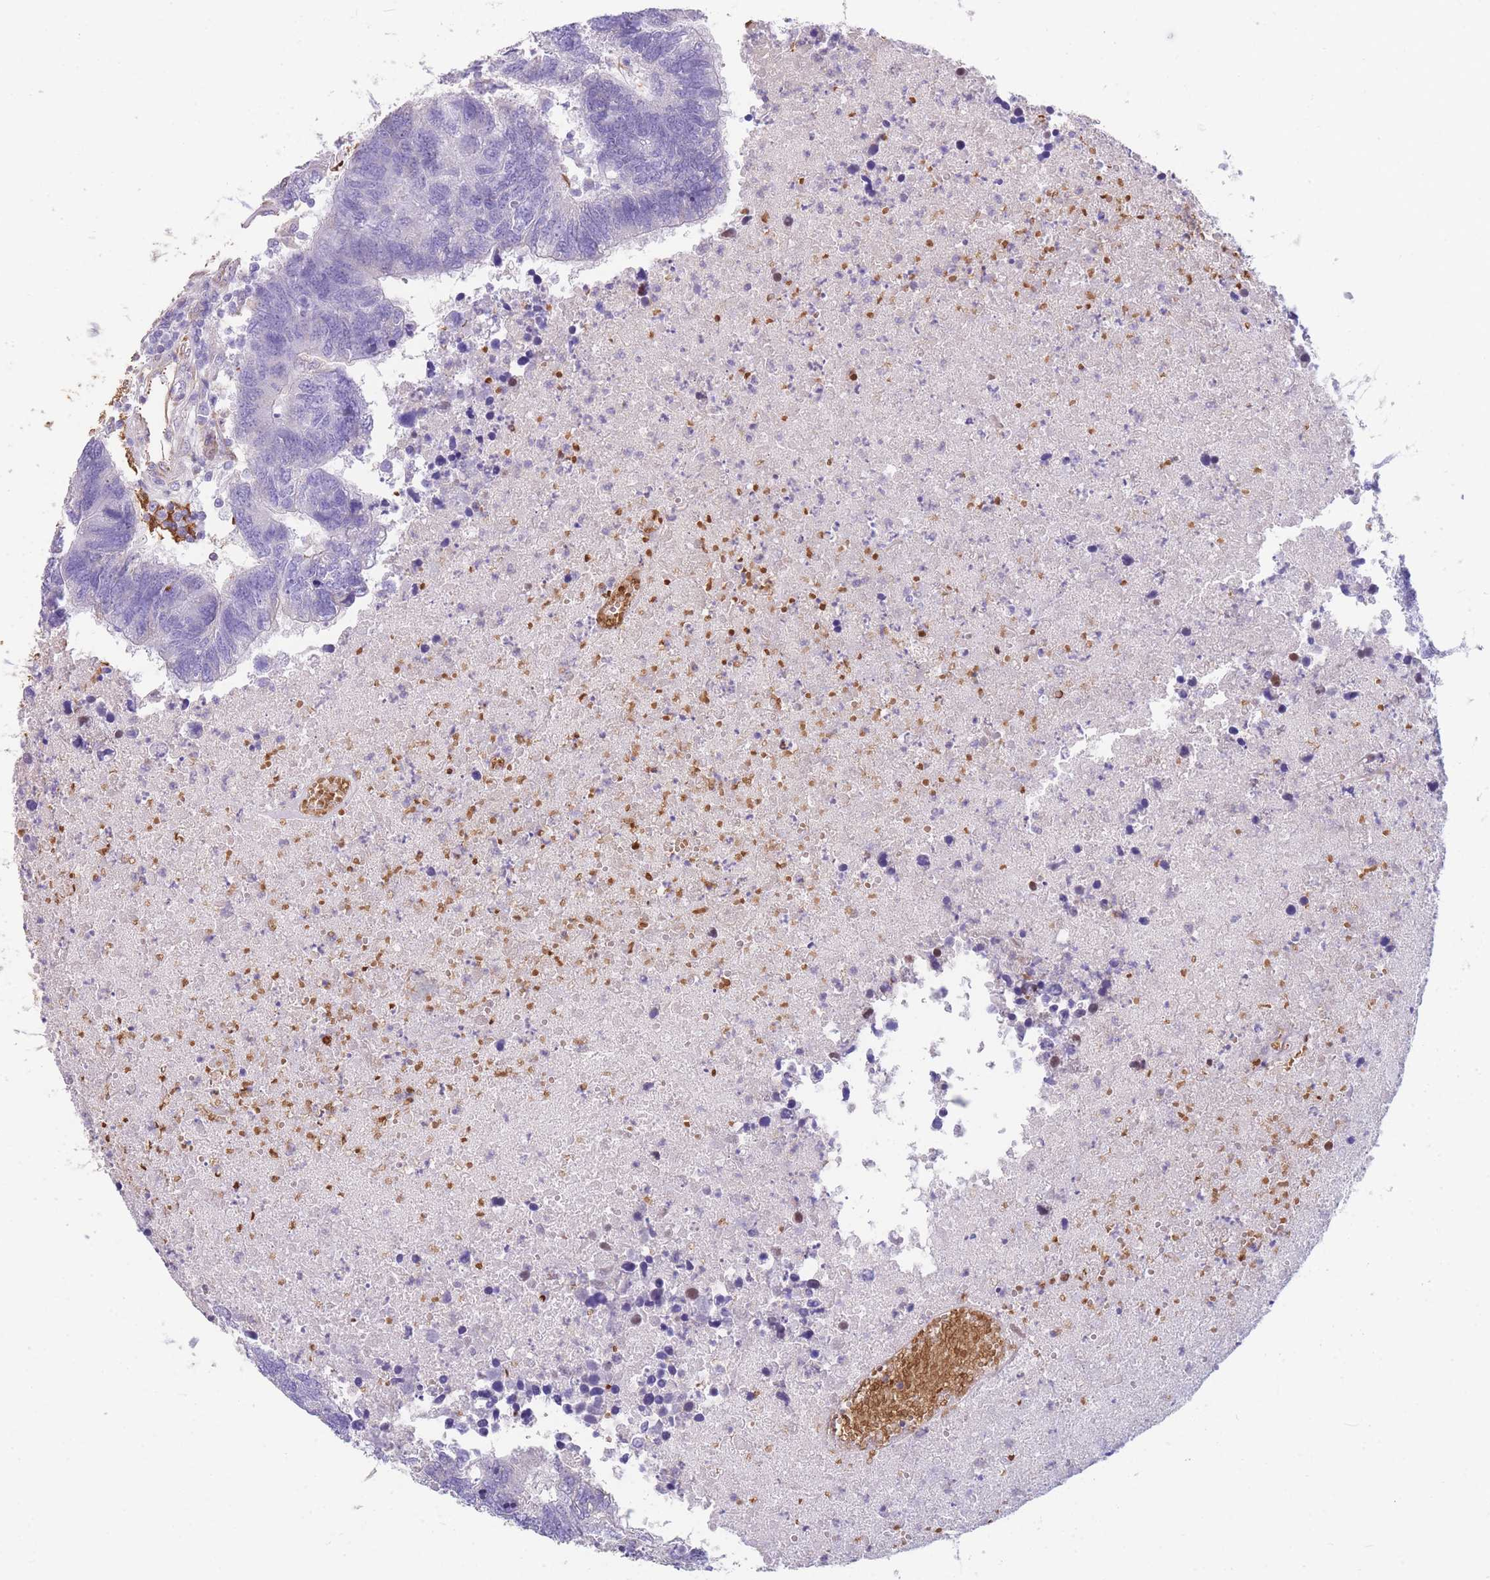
{"staining": {"intensity": "negative", "quantity": "none", "location": "none"}, "tissue": "colorectal cancer", "cell_type": "Tumor cells", "image_type": "cancer", "snomed": [{"axis": "morphology", "description": "Adenocarcinoma, NOS"}, {"axis": "topography", "description": "Colon"}], "caption": "This is a image of immunohistochemistry (IHC) staining of adenocarcinoma (colorectal), which shows no staining in tumor cells. Brightfield microscopy of immunohistochemistry stained with DAB (brown) and hematoxylin (blue), captured at high magnification.", "gene": "ANKRD53", "patient": {"sex": "female", "age": 48}}